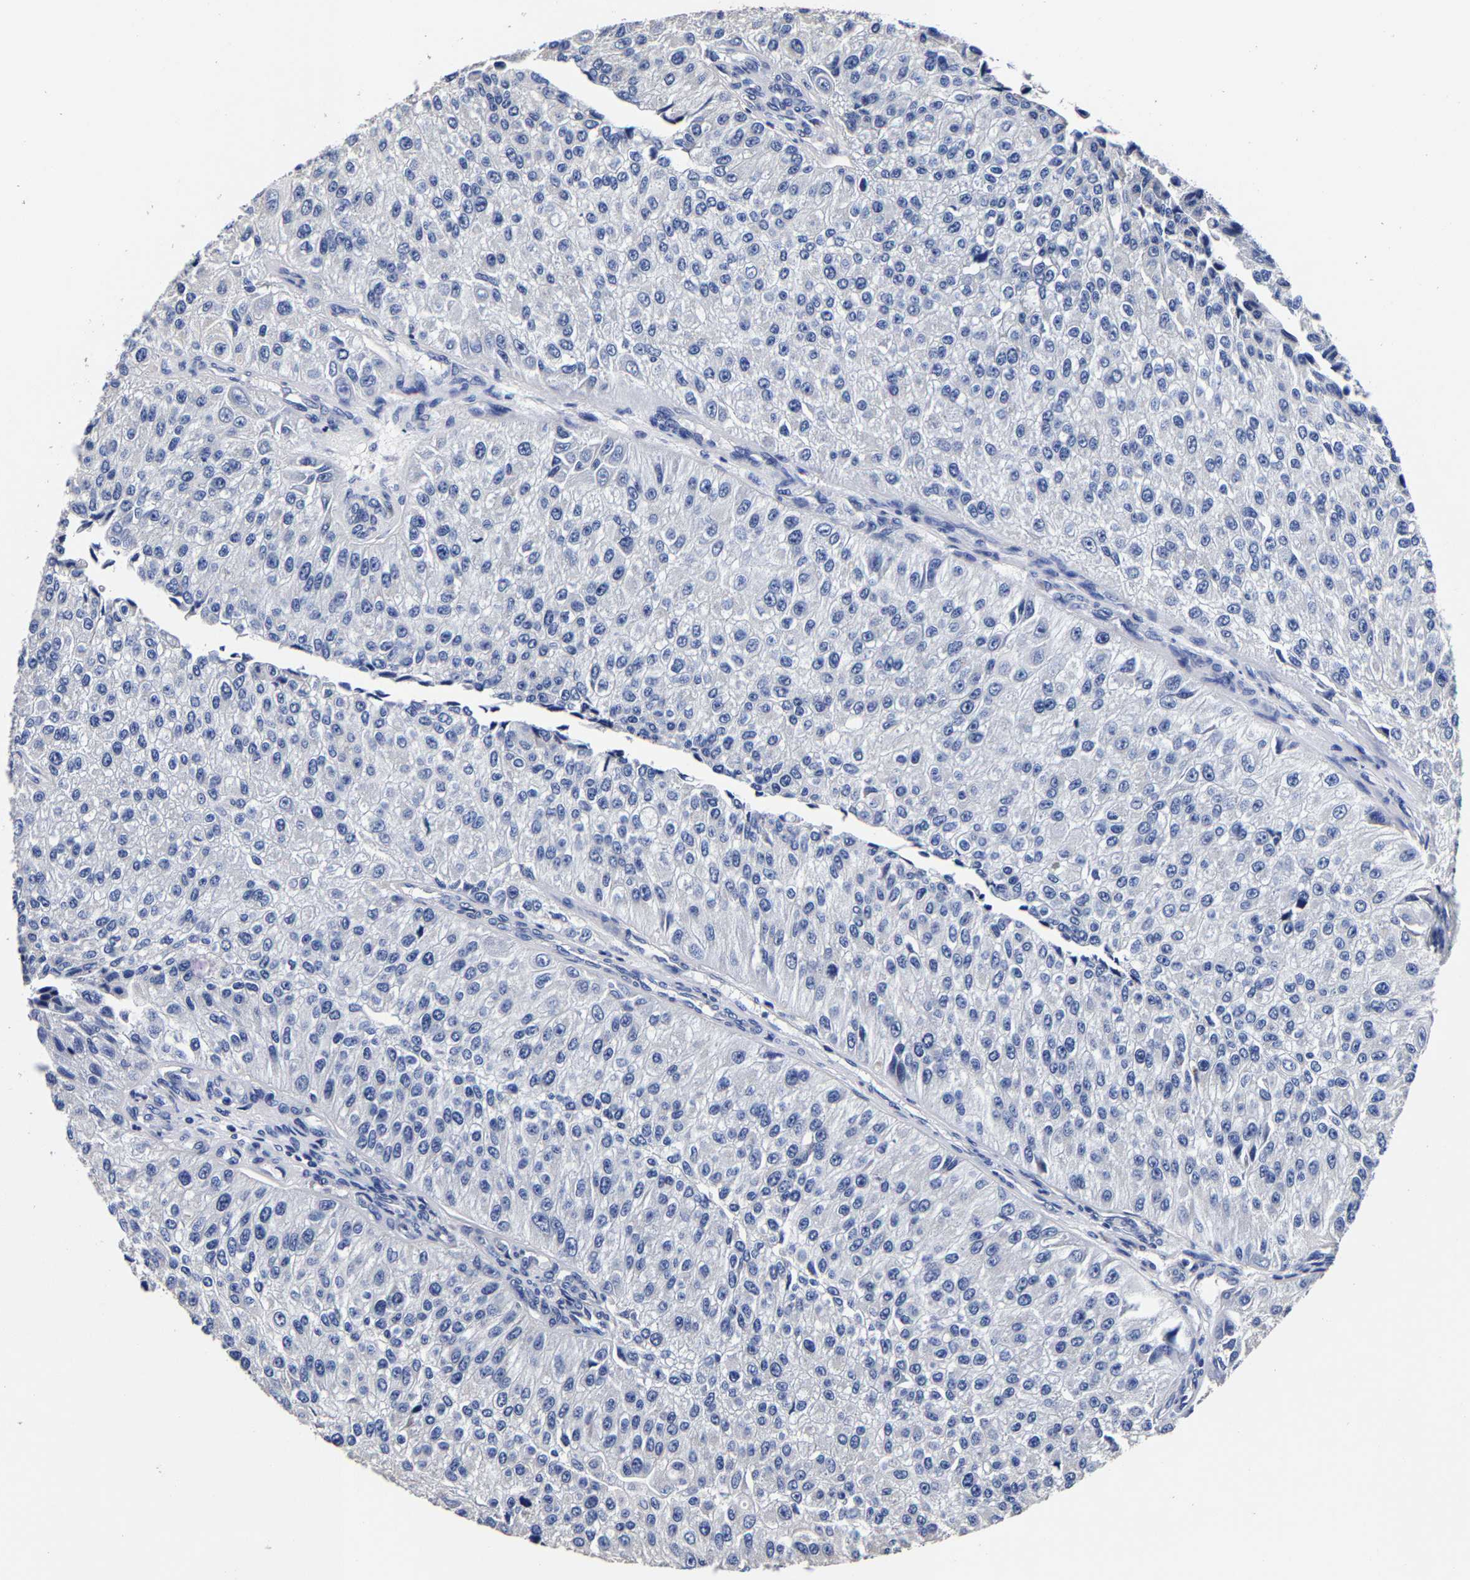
{"staining": {"intensity": "negative", "quantity": "none", "location": "none"}, "tissue": "urothelial cancer", "cell_type": "Tumor cells", "image_type": "cancer", "snomed": [{"axis": "morphology", "description": "Urothelial carcinoma, High grade"}, {"axis": "topography", "description": "Kidney"}, {"axis": "topography", "description": "Urinary bladder"}], "caption": "Tumor cells show no significant positivity in urothelial carcinoma (high-grade).", "gene": "AKAP4", "patient": {"sex": "male", "age": 77}}